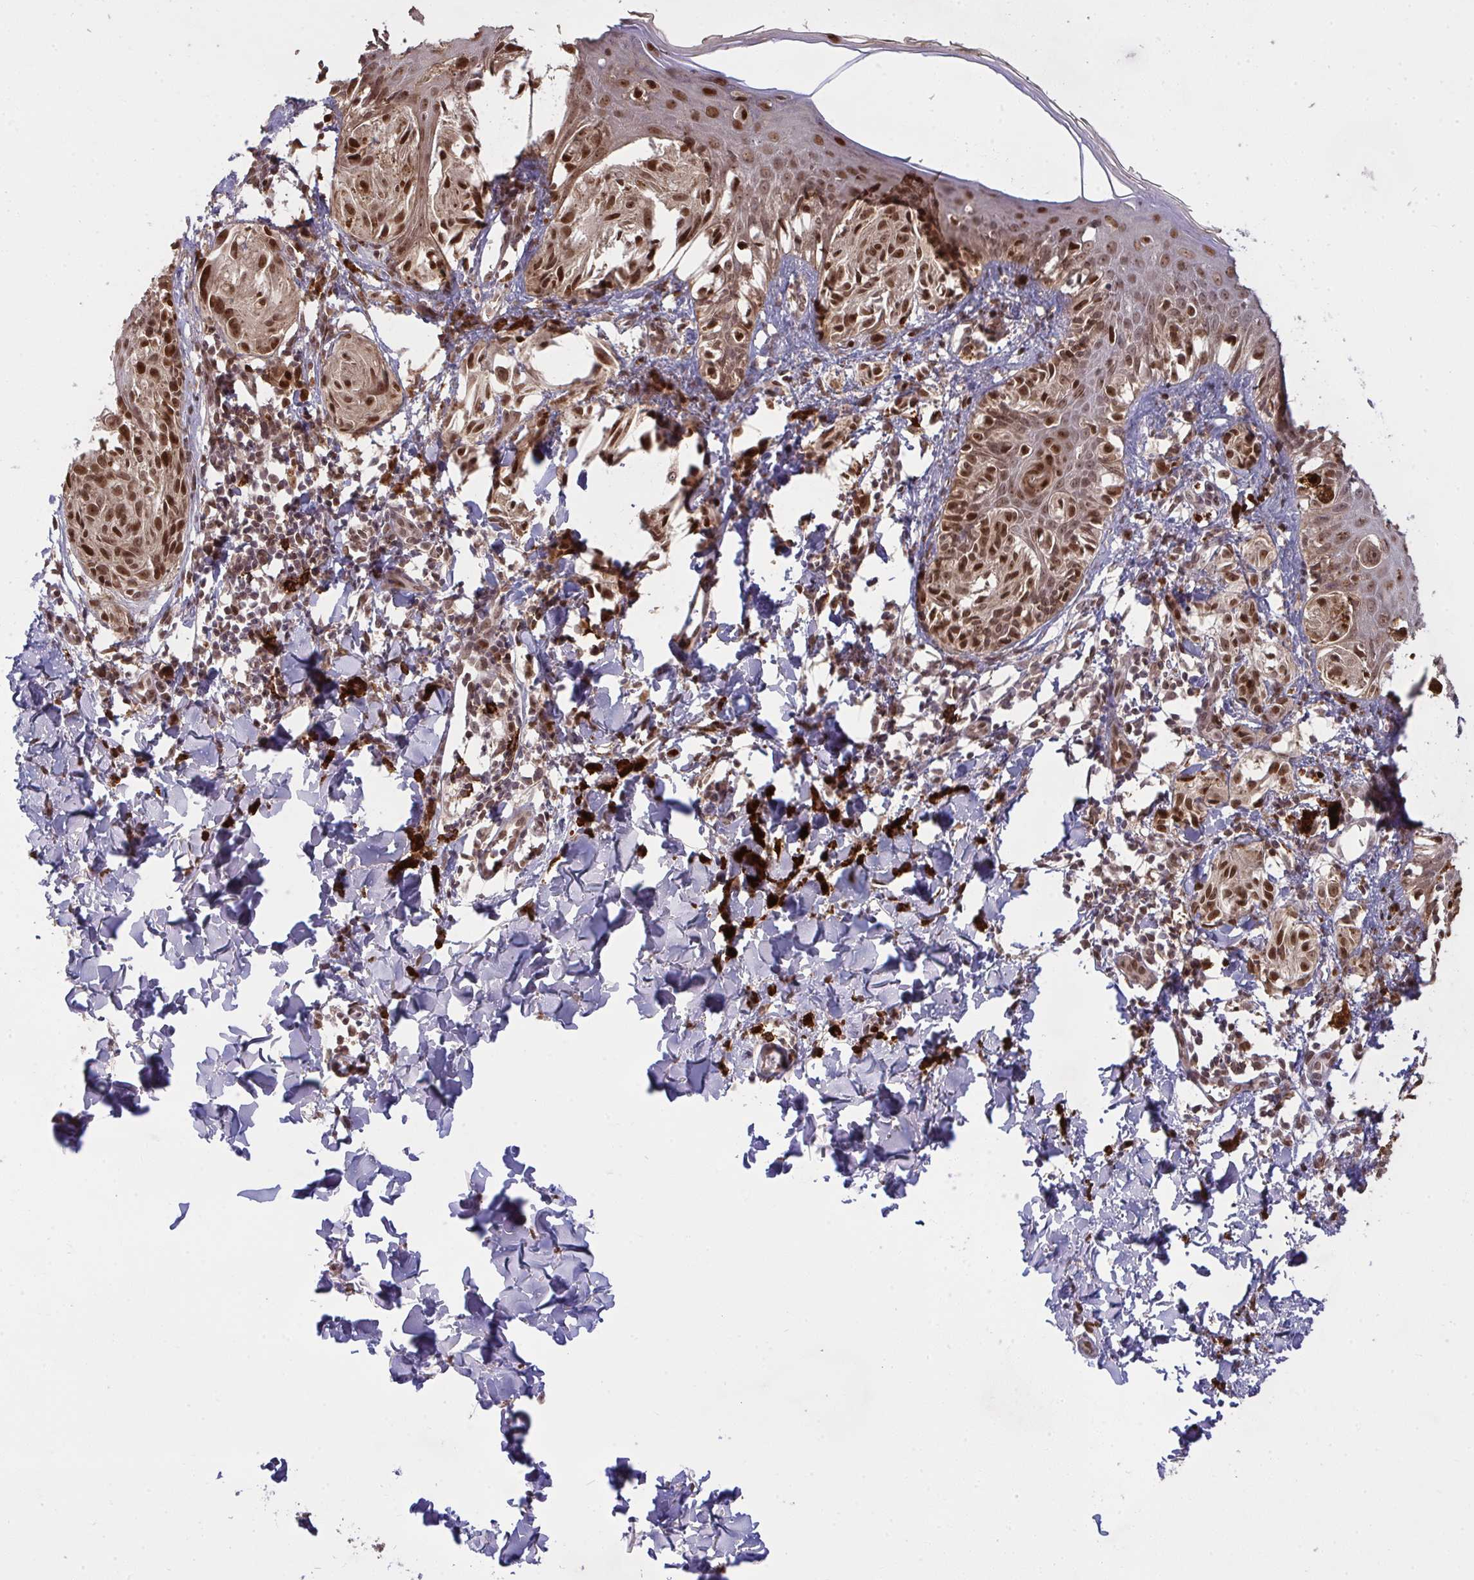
{"staining": {"intensity": "strong", "quantity": ">75%", "location": "nuclear"}, "tissue": "melanoma", "cell_type": "Tumor cells", "image_type": "cancer", "snomed": [{"axis": "morphology", "description": "Malignant melanoma, NOS"}, {"axis": "topography", "description": "Skin"}], "caption": "Protein positivity by immunohistochemistry reveals strong nuclear expression in approximately >75% of tumor cells in malignant melanoma.", "gene": "UXT", "patient": {"sex": "female", "age": 38}}